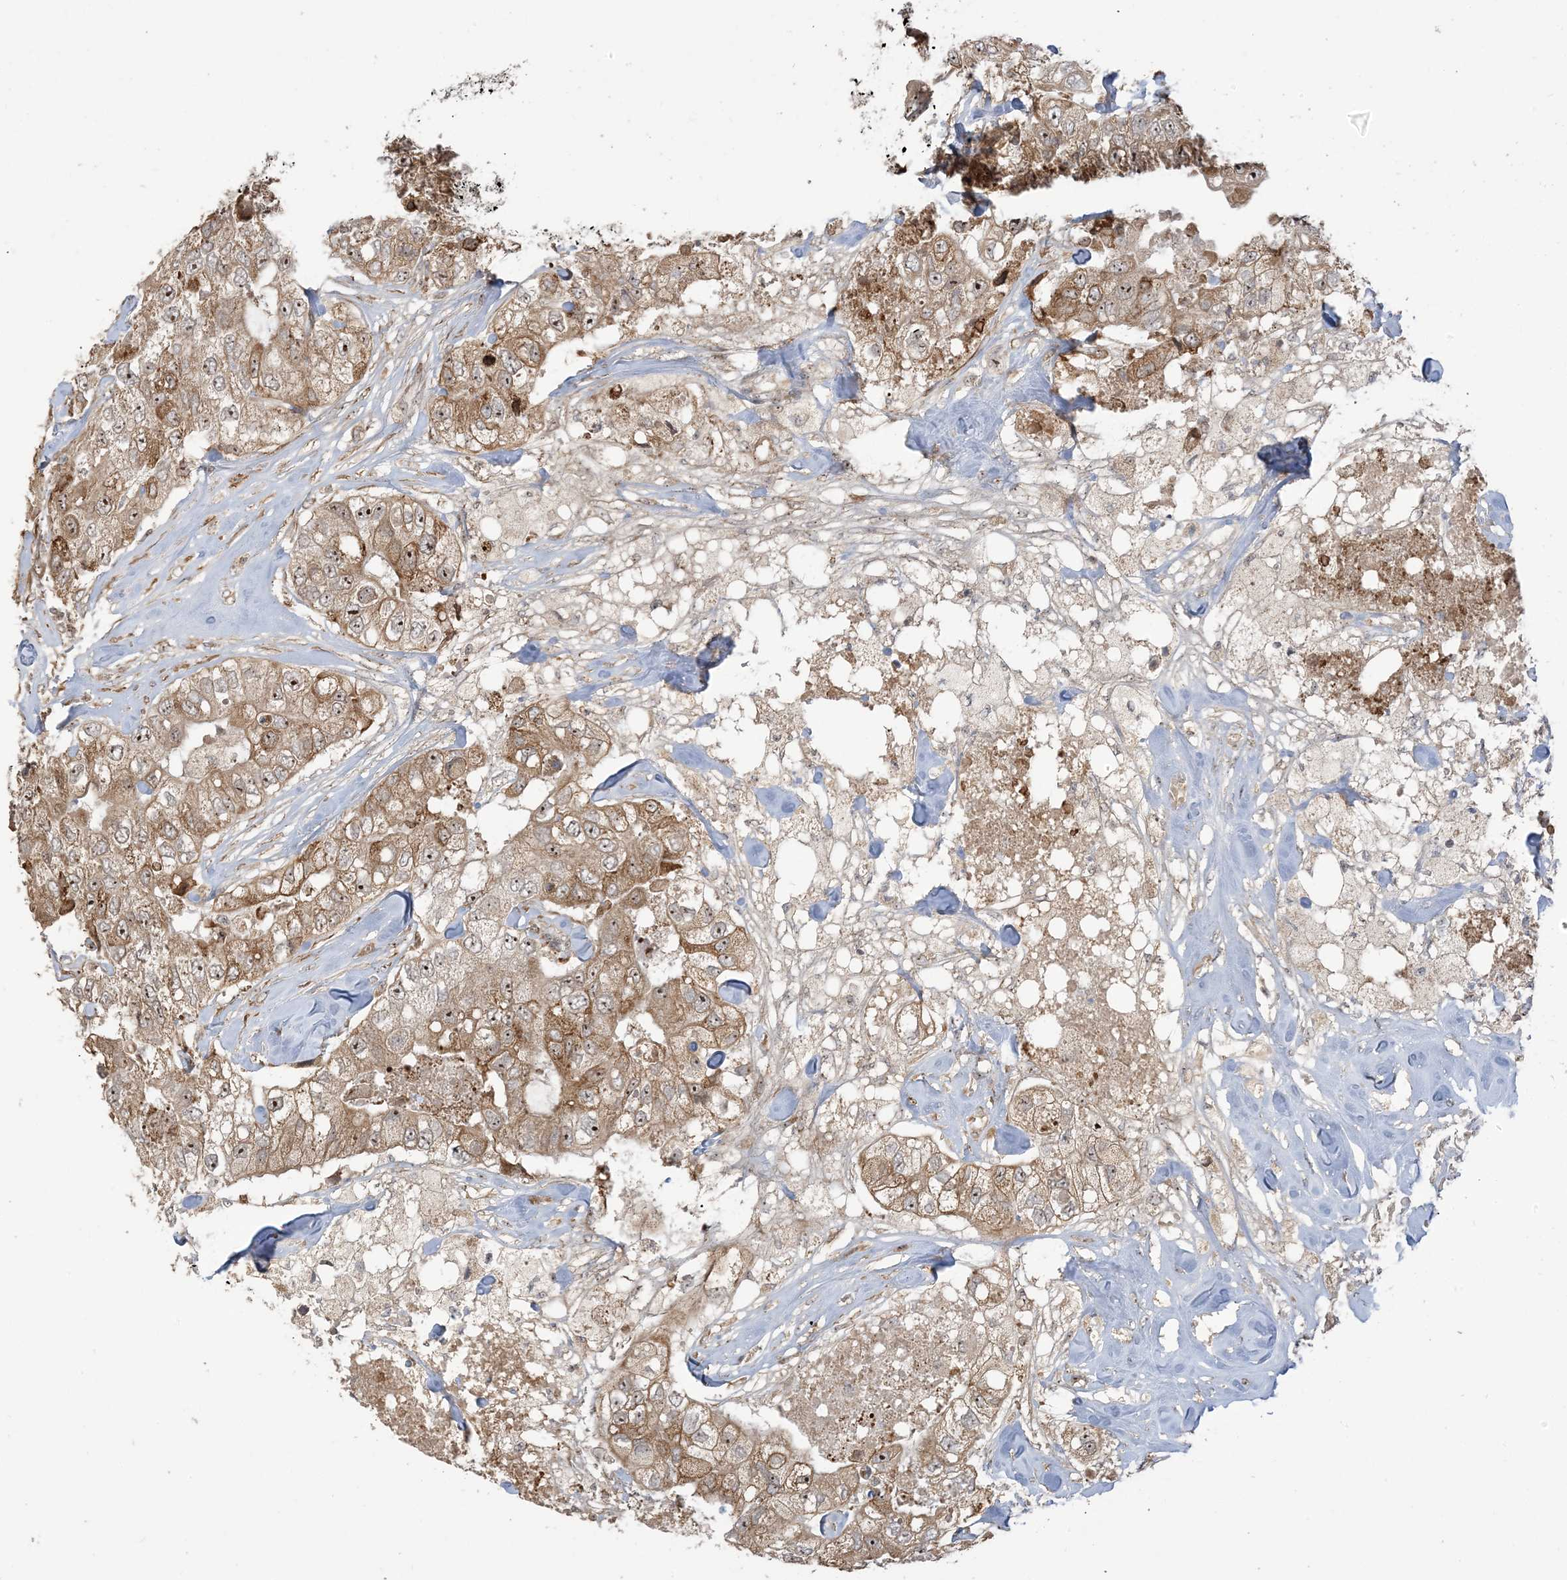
{"staining": {"intensity": "moderate", "quantity": ">75%", "location": "cytoplasmic/membranous,nuclear"}, "tissue": "breast cancer", "cell_type": "Tumor cells", "image_type": "cancer", "snomed": [{"axis": "morphology", "description": "Duct carcinoma"}, {"axis": "topography", "description": "Breast"}], "caption": "Immunohistochemical staining of infiltrating ductal carcinoma (breast) shows medium levels of moderate cytoplasmic/membranous and nuclear expression in about >75% of tumor cells. The staining was performed using DAB to visualize the protein expression in brown, while the nuclei were stained in blue with hematoxylin (Magnification: 20x).", "gene": "ECM2", "patient": {"sex": "female", "age": 62}}